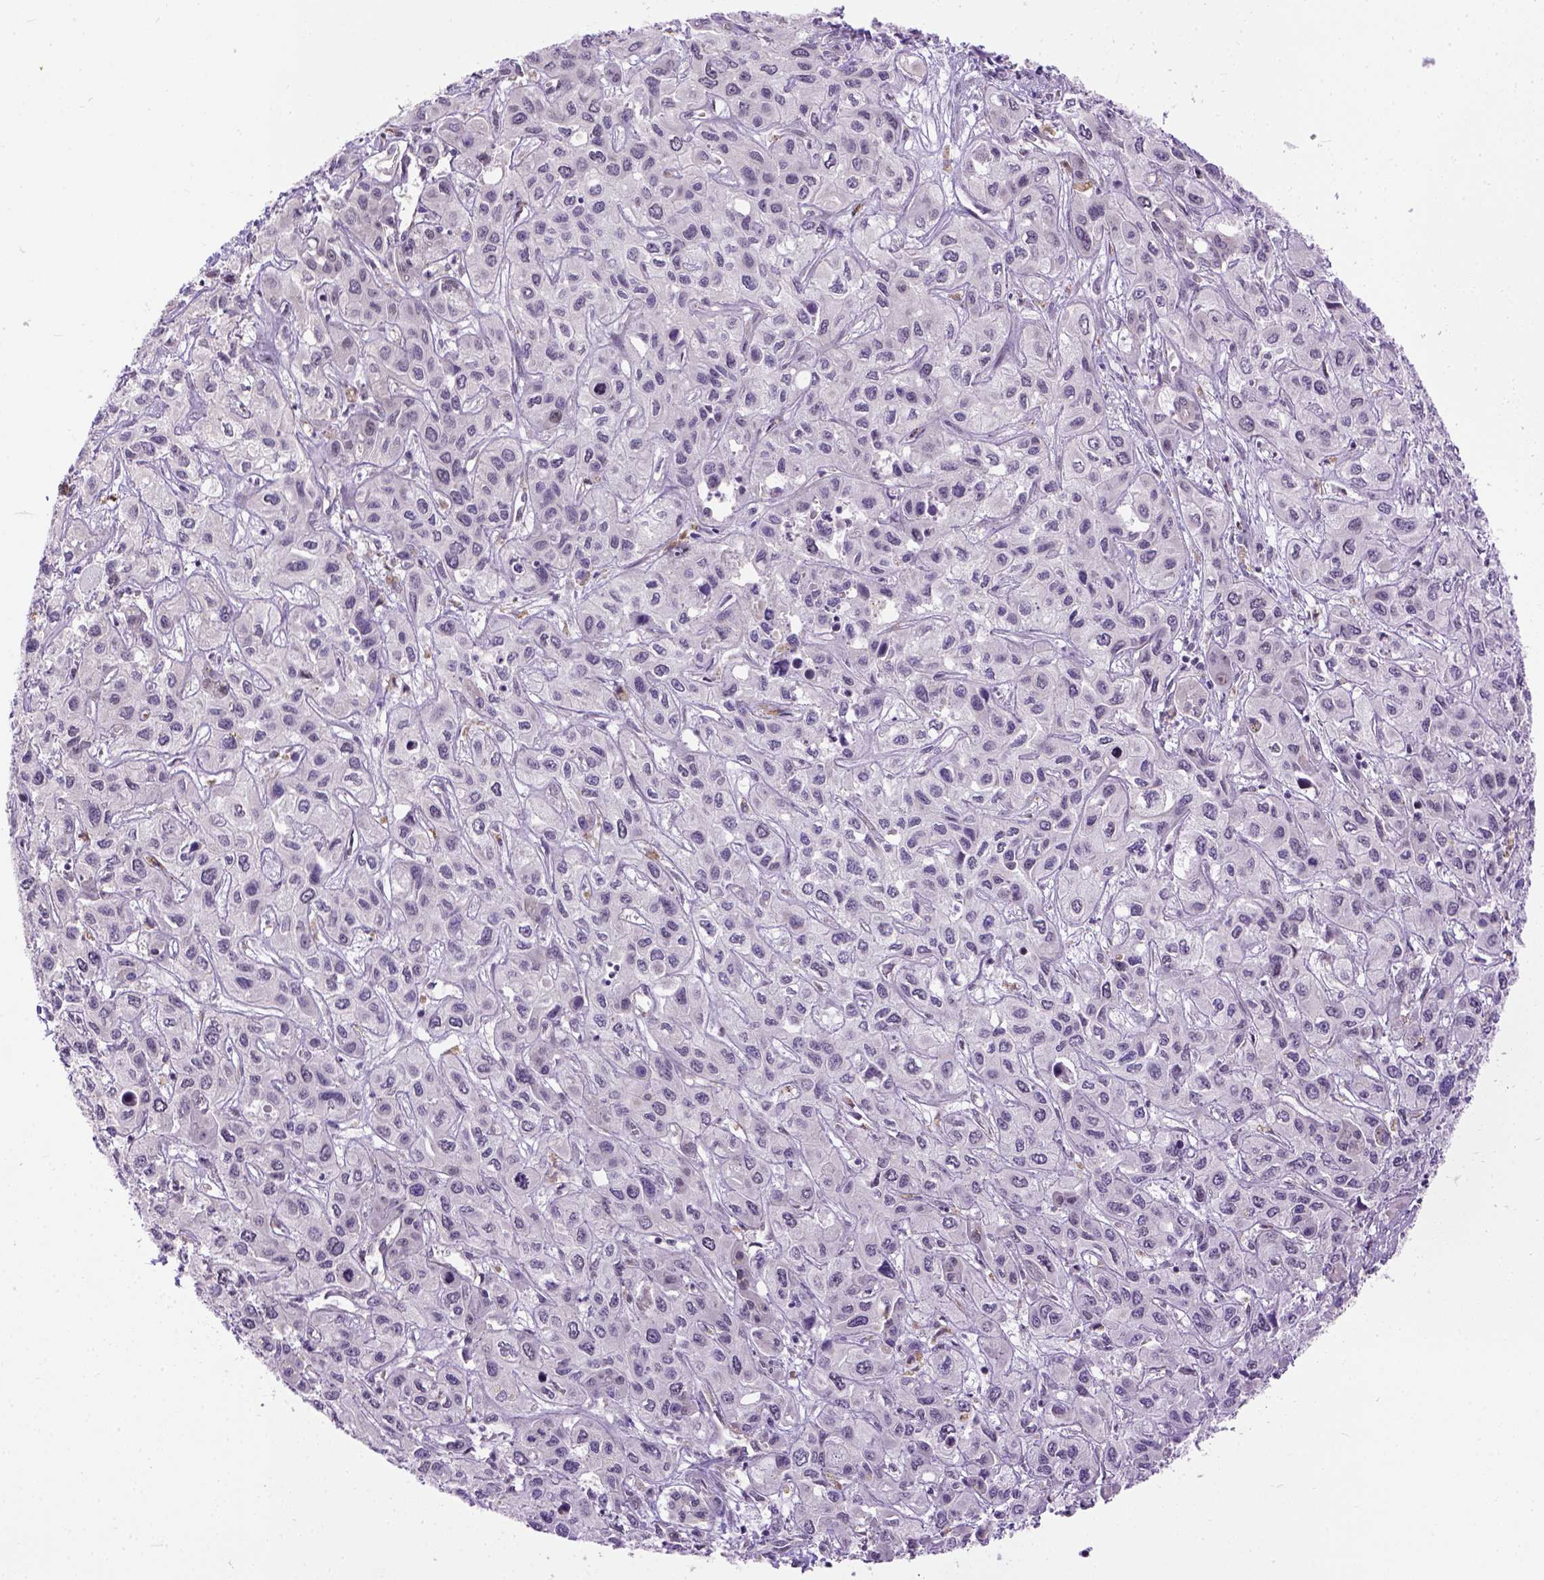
{"staining": {"intensity": "negative", "quantity": "none", "location": "none"}, "tissue": "liver cancer", "cell_type": "Tumor cells", "image_type": "cancer", "snomed": [{"axis": "morphology", "description": "Cholangiocarcinoma"}, {"axis": "topography", "description": "Liver"}], "caption": "Immunohistochemistry photomicrograph of liver cholangiocarcinoma stained for a protein (brown), which displays no expression in tumor cells.", "gene": "KAZN", "patient": {"sex": "female", "age": 66}}